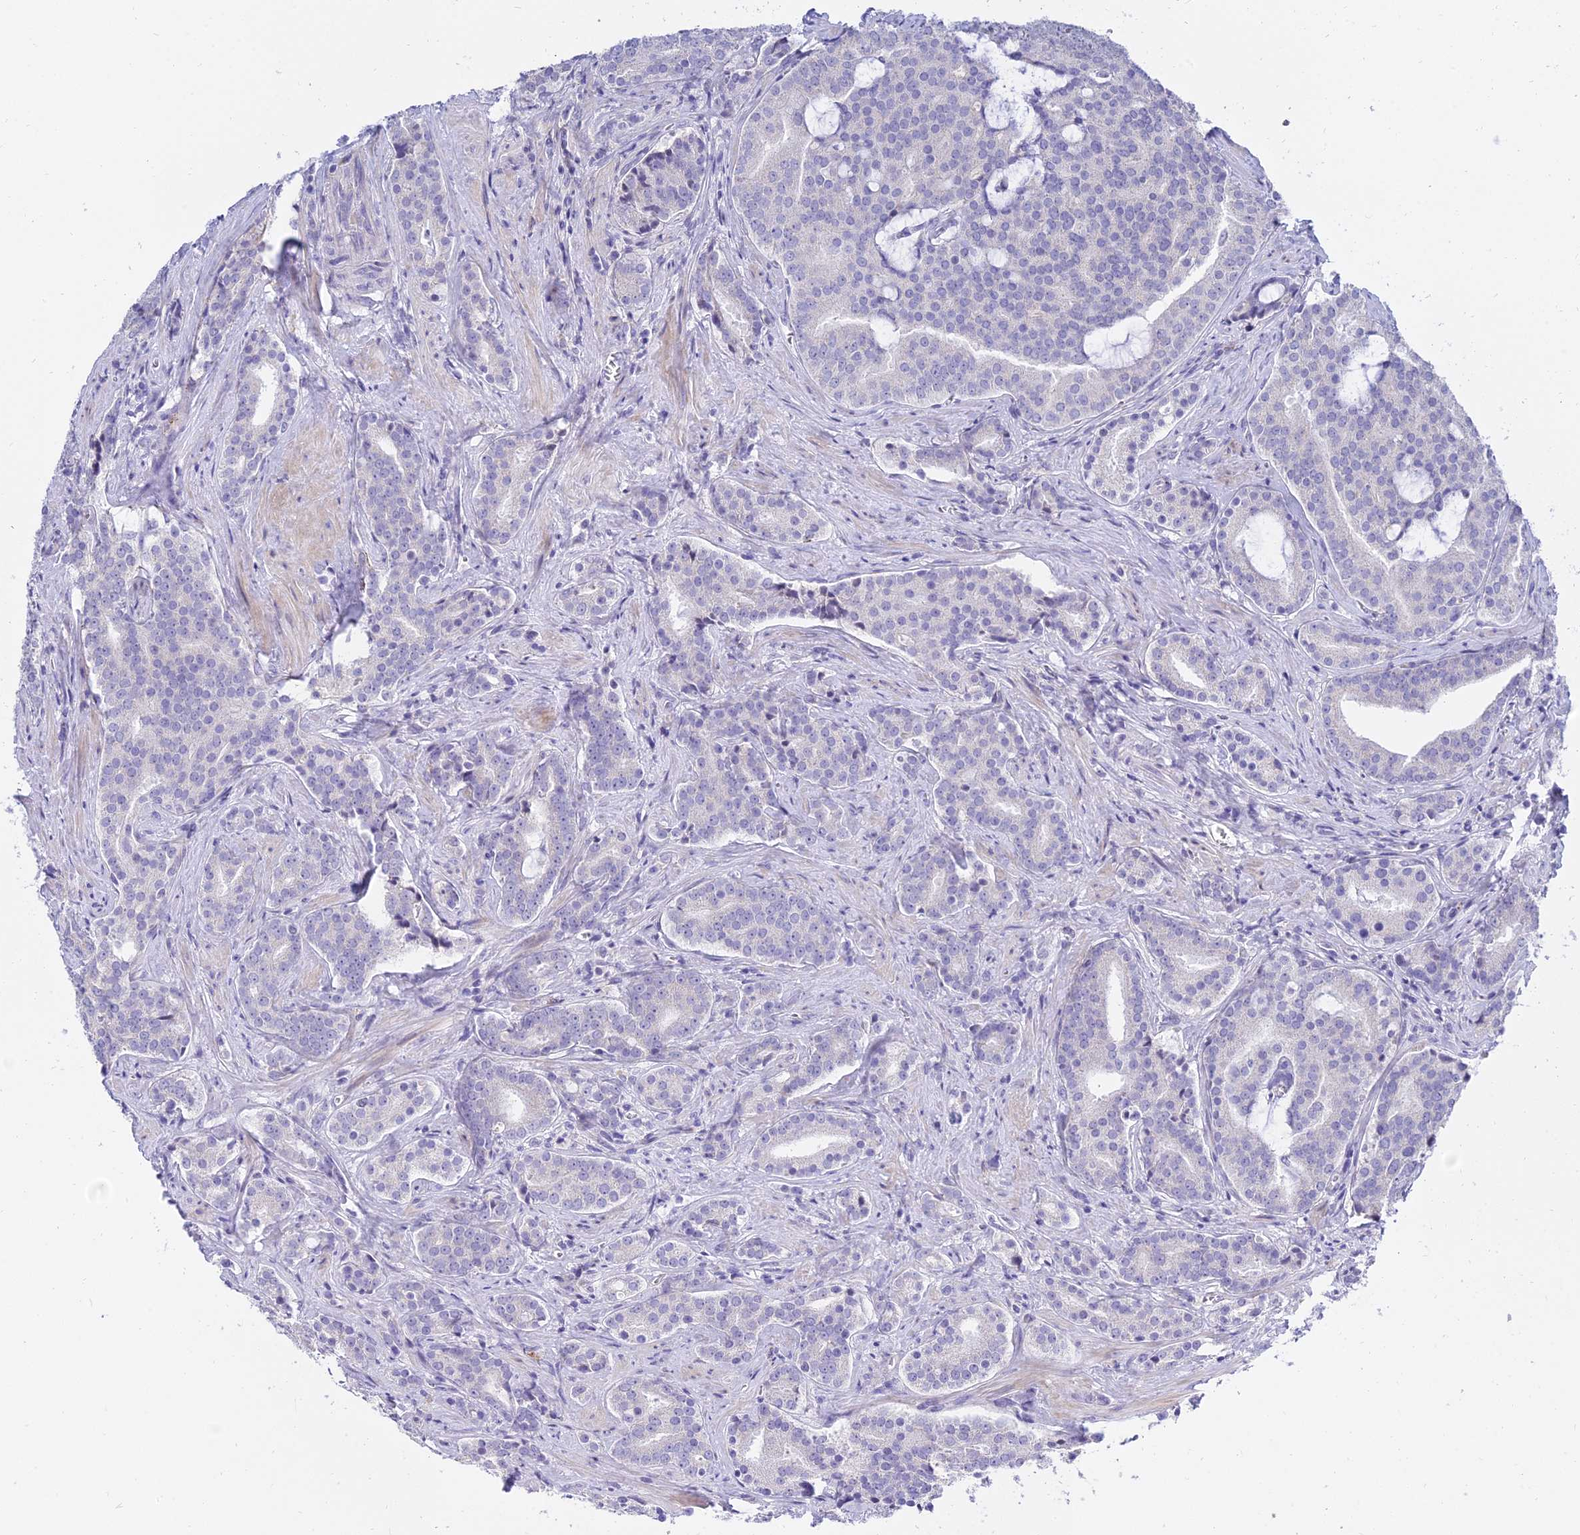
{"staining": {"intensity": "negative", "quantity": "none", "location": "none"}, "tissue": "prostate cancer", "cell_type": "Tumor cells", "image_type": "cancer", "snomed": [{"axis": "morphology", "description": "Adenocarcinoma, High grade"}, {"axis": "topography", "description": "Prostate"}], "caption": "A high-resolution histopathology image shows immunohistochemistry (IHC) staining of prostate cancer (adenocarcinoma (high-grade)), which exhibits no significant positivity in tumor cells.", "gene": "VWC2L", "patient": {"sex": "male", "age": 55}}